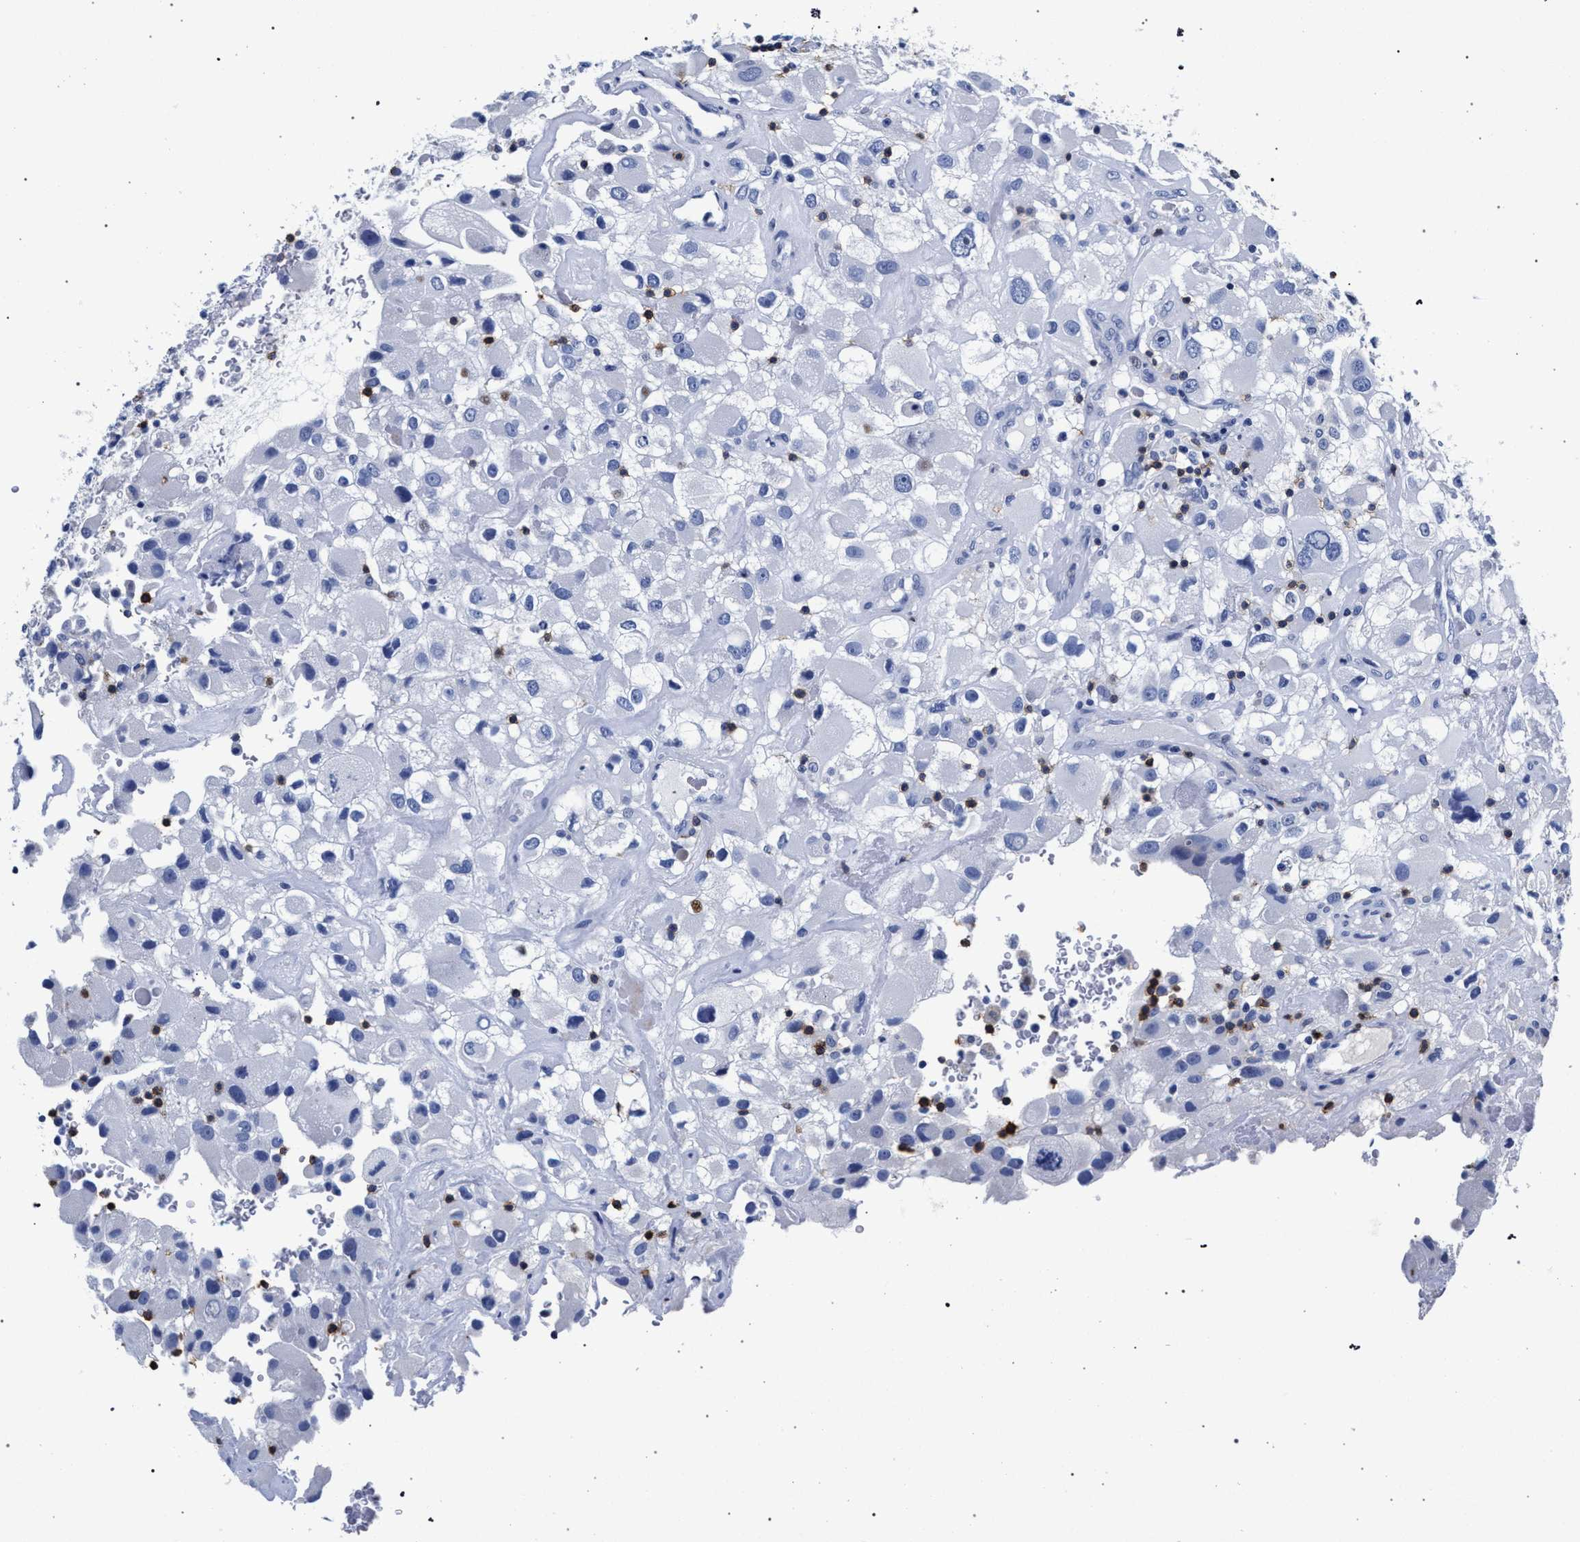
{"staining": {"intensity": "negative", "quantity": "none", "location": "none"}, "tissue": "renal cancer", "cell_type": "Tumor cells", "image_type": "cancer", "snomed": [{"axis": "morphology", "description": "Adenocarcinoma, NOS"}, {"axis": "topography", "description": "Kidney"}], "caption": "Tumor cells show no significant staining in renal cancer.", "gene": "KLRK1", "patient": {"sex": "female", "age": 52}}